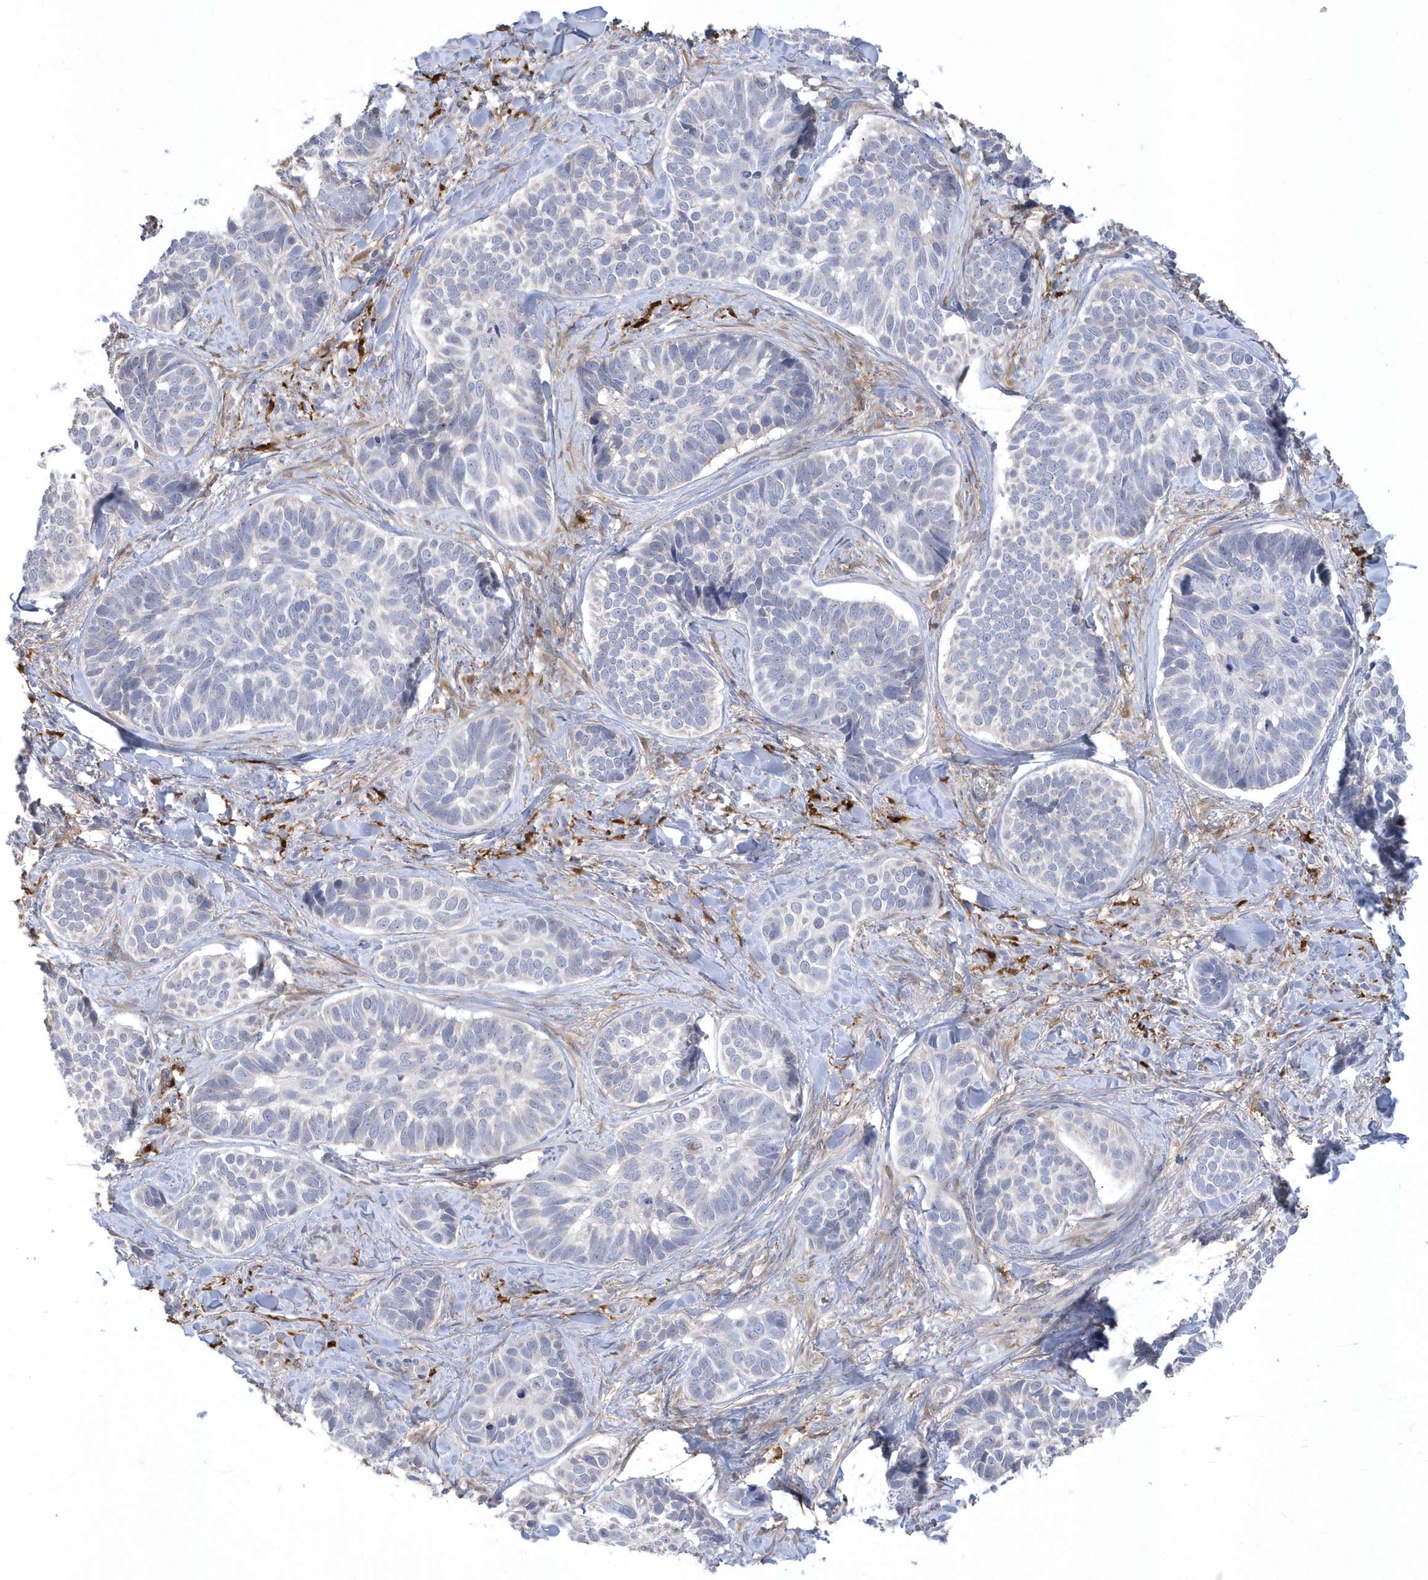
{"staining": {"intensity": "negative", "quantity": "none", "location": "none"}, "tissue": "skin cancer", "cell_type": "Tumor cells", "image_type": "cancer", "snomed": [{"axis": "morphology", "description": "Basal cell carcinoma"}, {"axis": "topography", "description": "Skin"}], "caption": "A micrograph of skin cancer stained for a protein shows no brown staining in tumor cells. (Stains: DAB (3,3'-diaminobenzidine) immunohistochemistry (IHC) with hematoxylin counter stain, Microscopy: brightfield microscopy at high magnification).", "gene": "TSPEAR", "patient": {"sex": "male", "age": 62}}